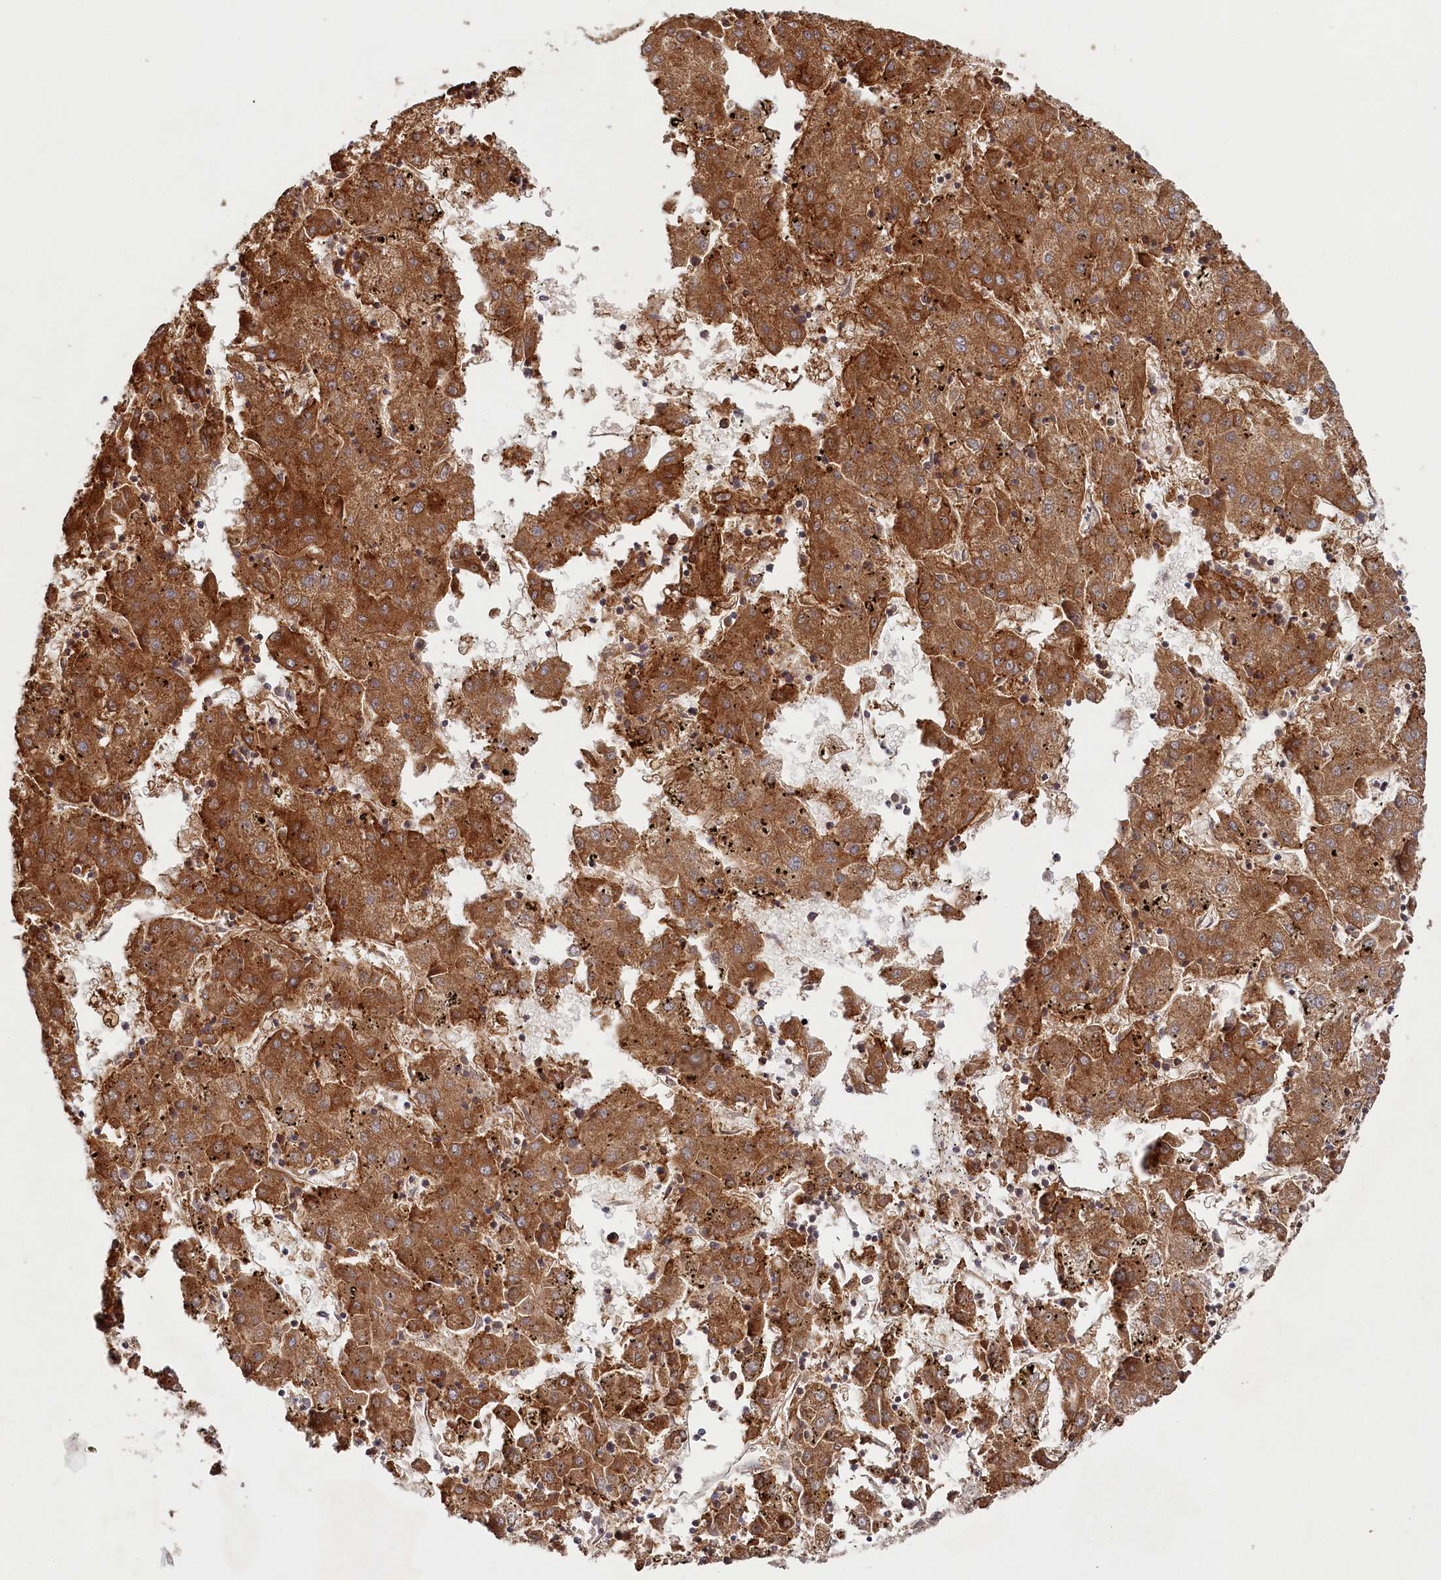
{"staining": {"intensity": "moderate", "quantity": ">75%", "location": "cytoplasmic/membranous"}, "tissue": "liver cancer", "cell_type": "Tumor cells", "image_type": "cancer", "snomed": [{"axis": "morphology", "description": "Carcinoma, Hepatocellular, NOS"}, {"axis": "topography", "description": "Liver"}], "caption": "Protein expression analysis of human liver hepatocellular carcinoma reveals moderate cytoplasmic/membranous positivity in approximately >75% of tumor cells.", "gene": "RBP5", "patient": {"sex": "male", "age": 72}}